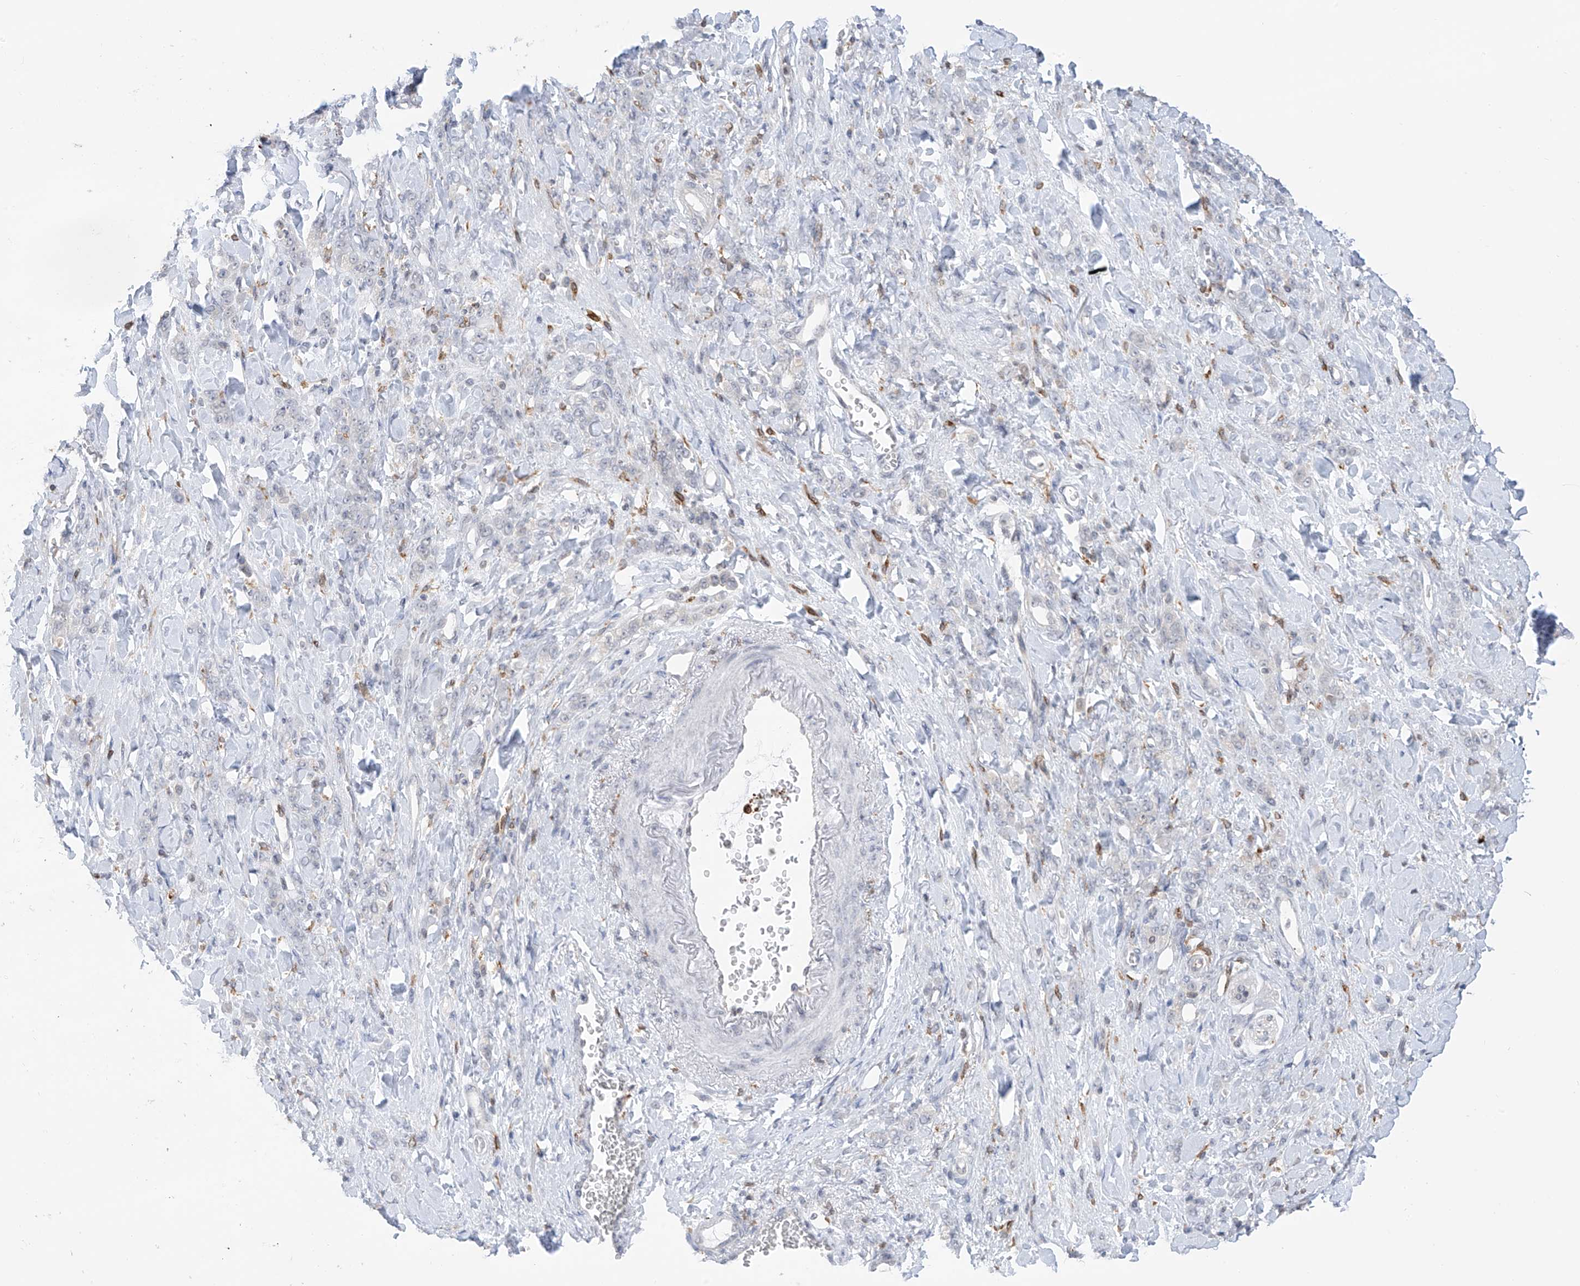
{"staining": {"intensity": "negative", "quantity": "none", "location": "none"}, "tissue": "stomach cancer", "cell_type": "Tumor cells", "image_type": "cancer", "snomed": [{"axis": "morphology", "description": "Normal tissue, NOS"}, {"axis": "morphology", "description": "Adenocarcinoma, NOS"}, {"axis": "topography", "description": "Stomach"}], "caption": "Tumor cells show no significant protein expression in stomach cancer.", "gene": "TBXAS1", "patient": {"sex": "male", "age": 82}}